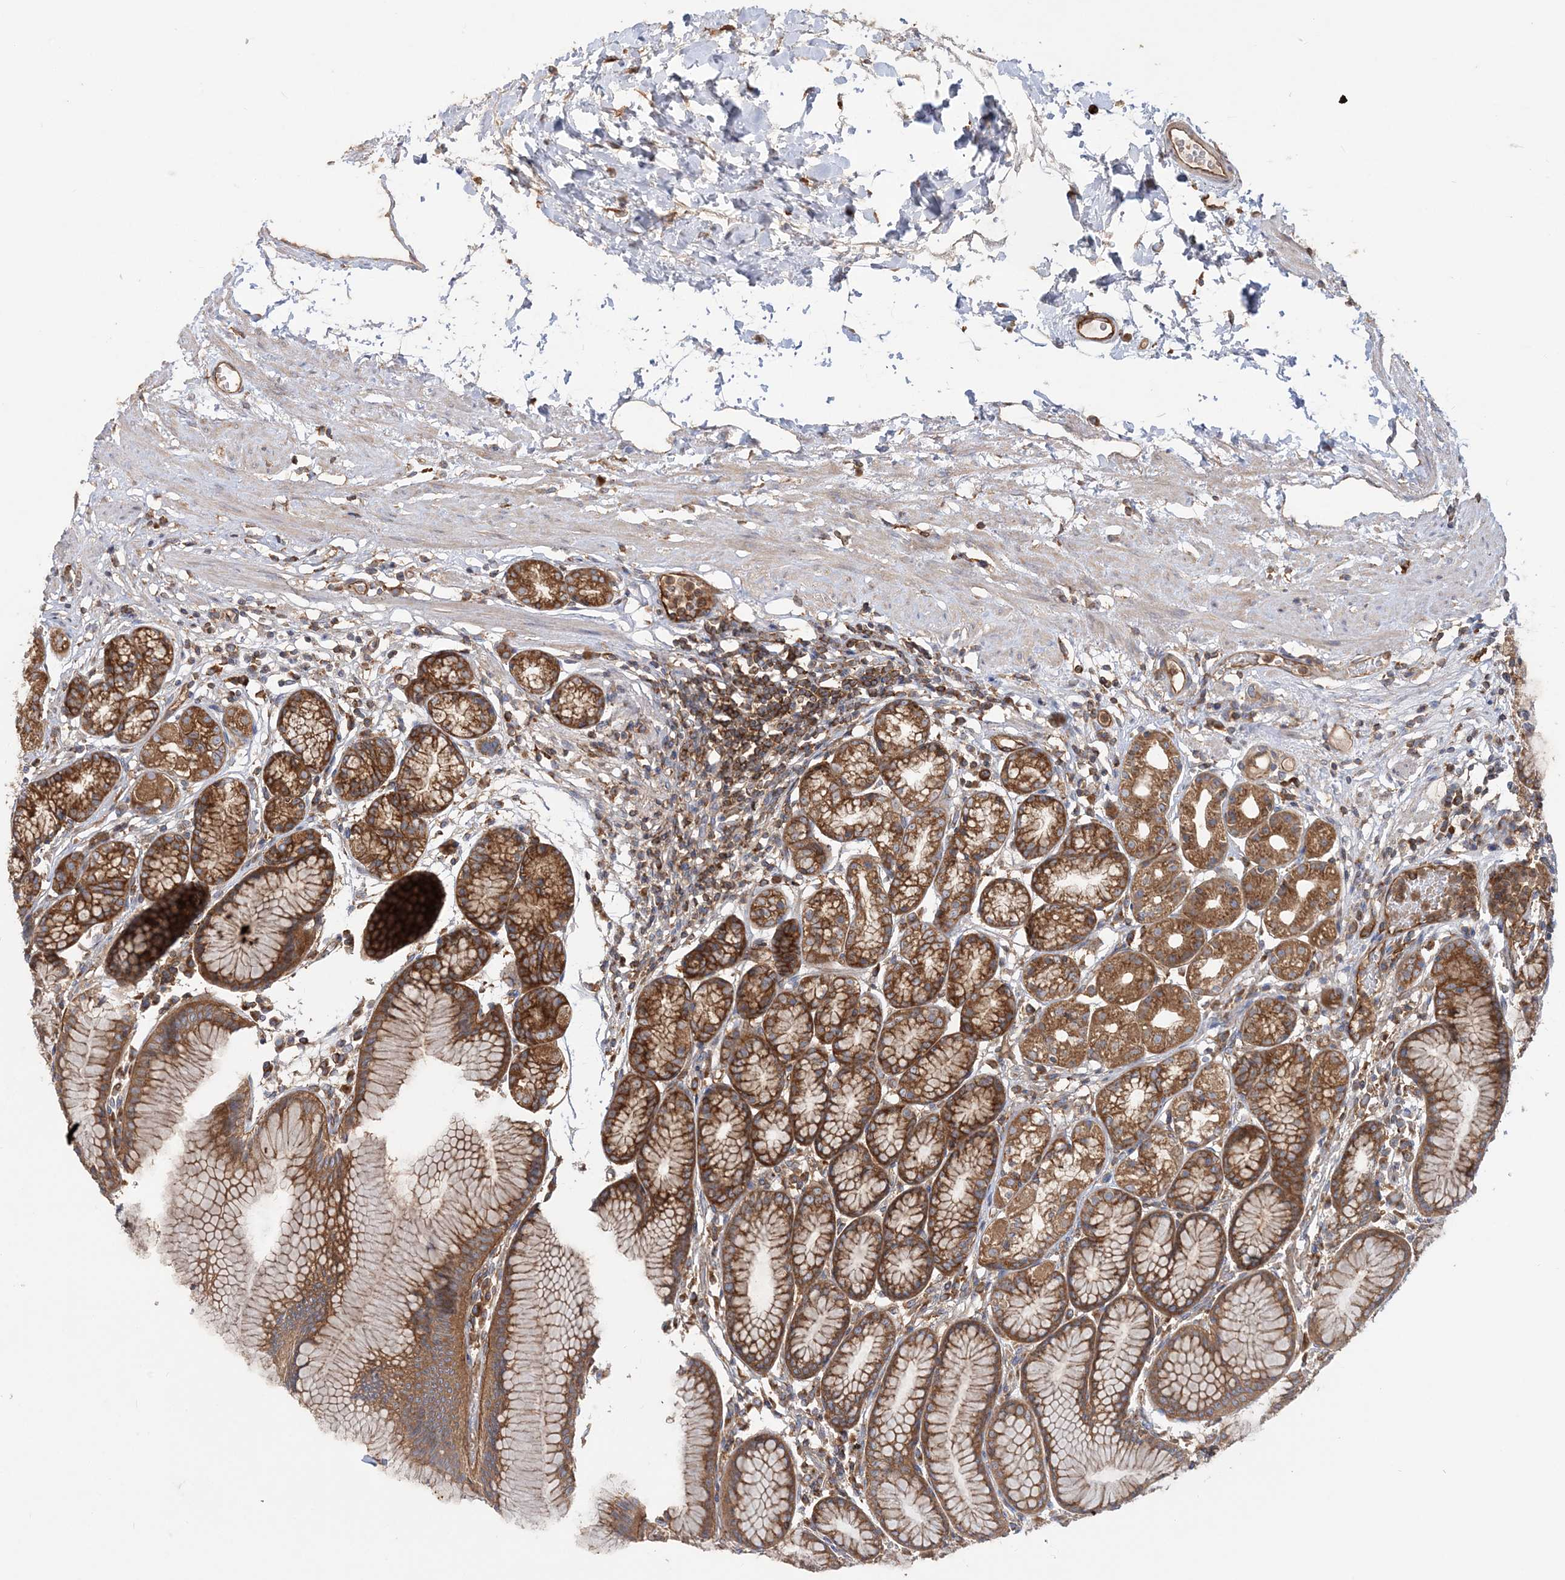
{"staining": {"intensity": "strong", "quantity": ">75%", "location": "cytoplasmic/membranous"}, "tissue": "stomach", "cell_type": "Glandular cells", "image_type": "normal", "snomed": [{"axis": "morphology", "description": "Normal tissue, NOS"}, {"axis": "topography", "description": "Stomach"}], "caption": "Stomach stained with a brown dye demonstrates strong cytoplasmic/membranous positive staining in about >75% of glandular cells.", "gene": "TBC1D5", "patient": {"sex": "female", "age": 57}}